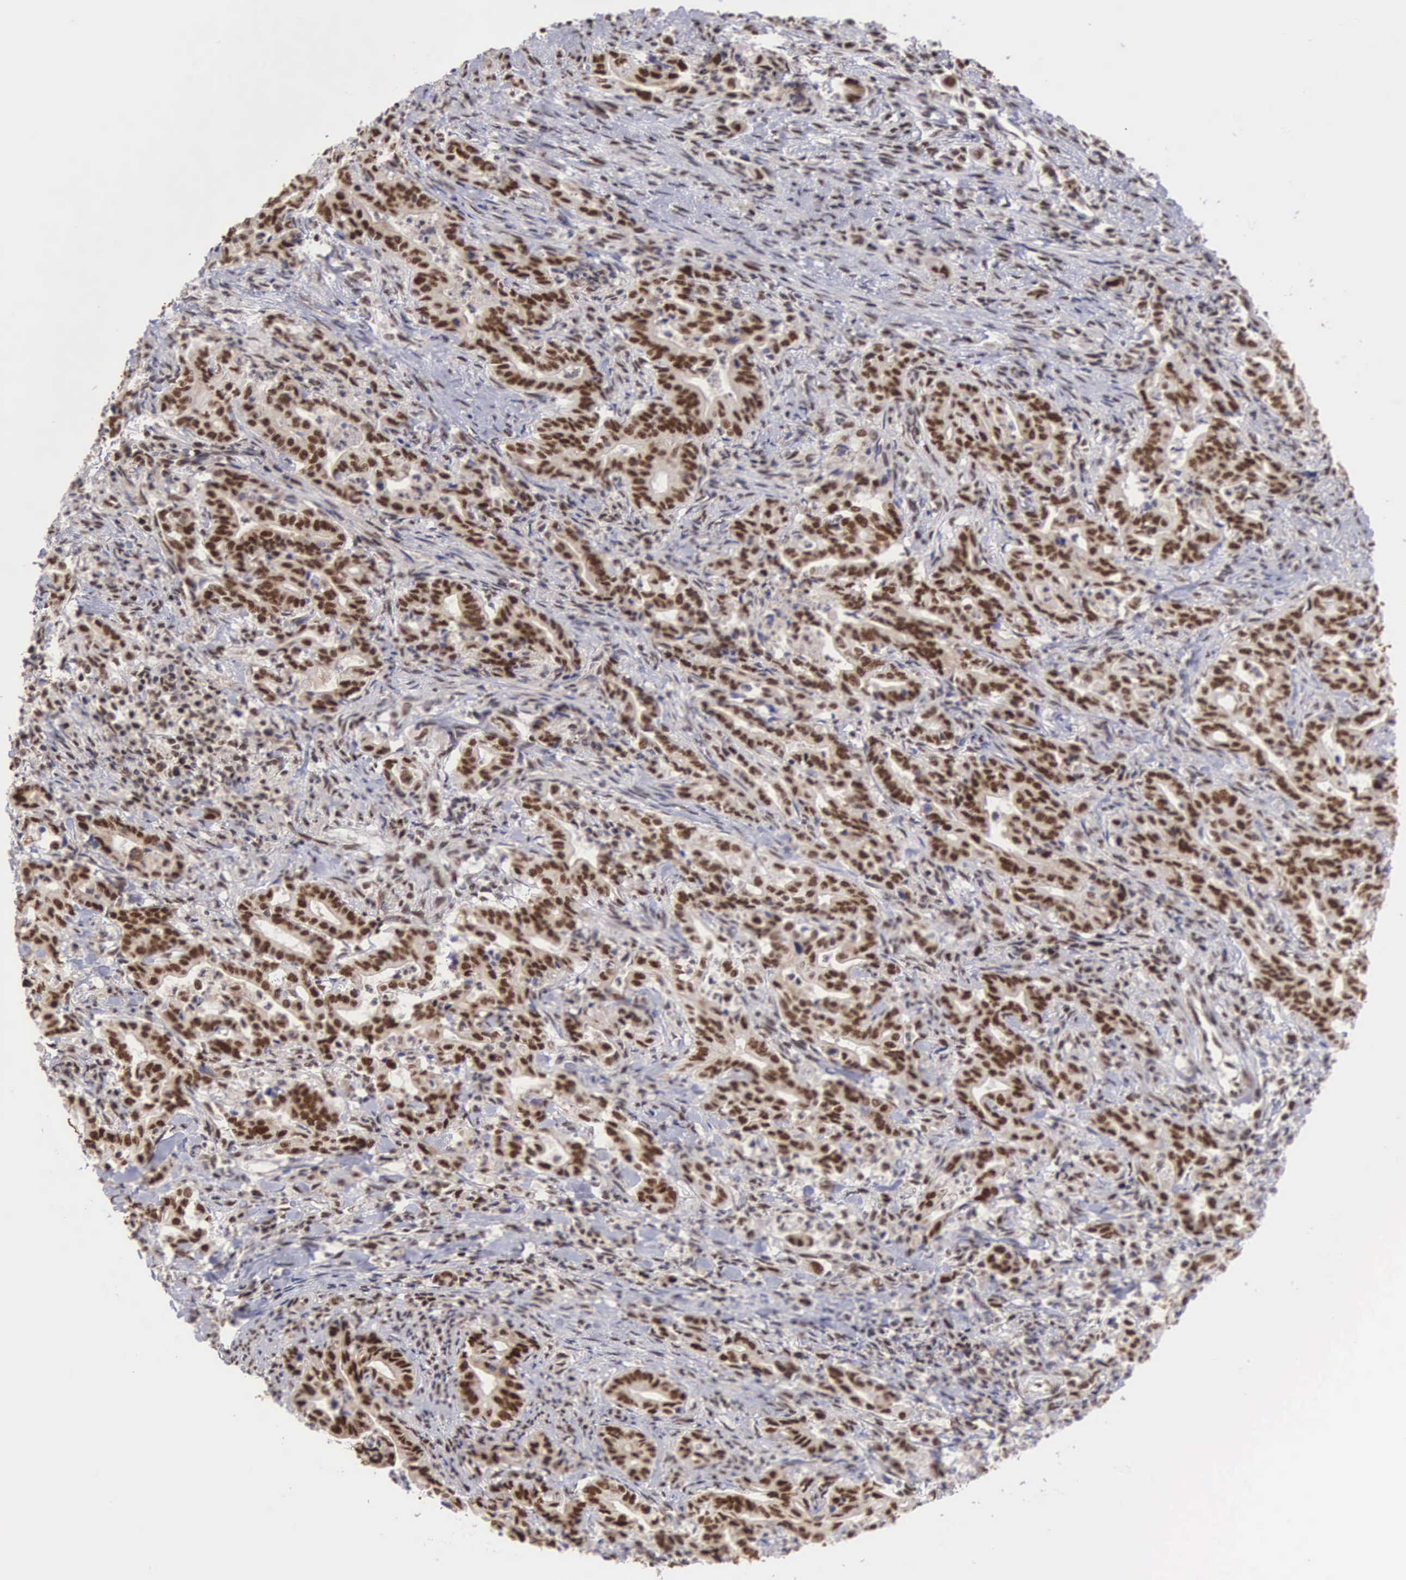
{"staining": {"intensity": "moderate", "quantity": "25%-75%", "location": "nuclear"}, "tissue": "stomach cancer", "cell_type": "Tumor cells", "image_type": "cancer", "snomed": [{"axis": "morphology", "description": "Adenocarcinoma, NOS"}, {"axis": "topography", "description": "Stomach"}], "caption": "Adenocarcinoma (stomach) was stained to show a protein in brown. There is medium levels of moderate nuclear staining in about 25%-75% of tumor cells.", "gene": "HTATSF1", "patient": {"sex": "female", "age": 76}}